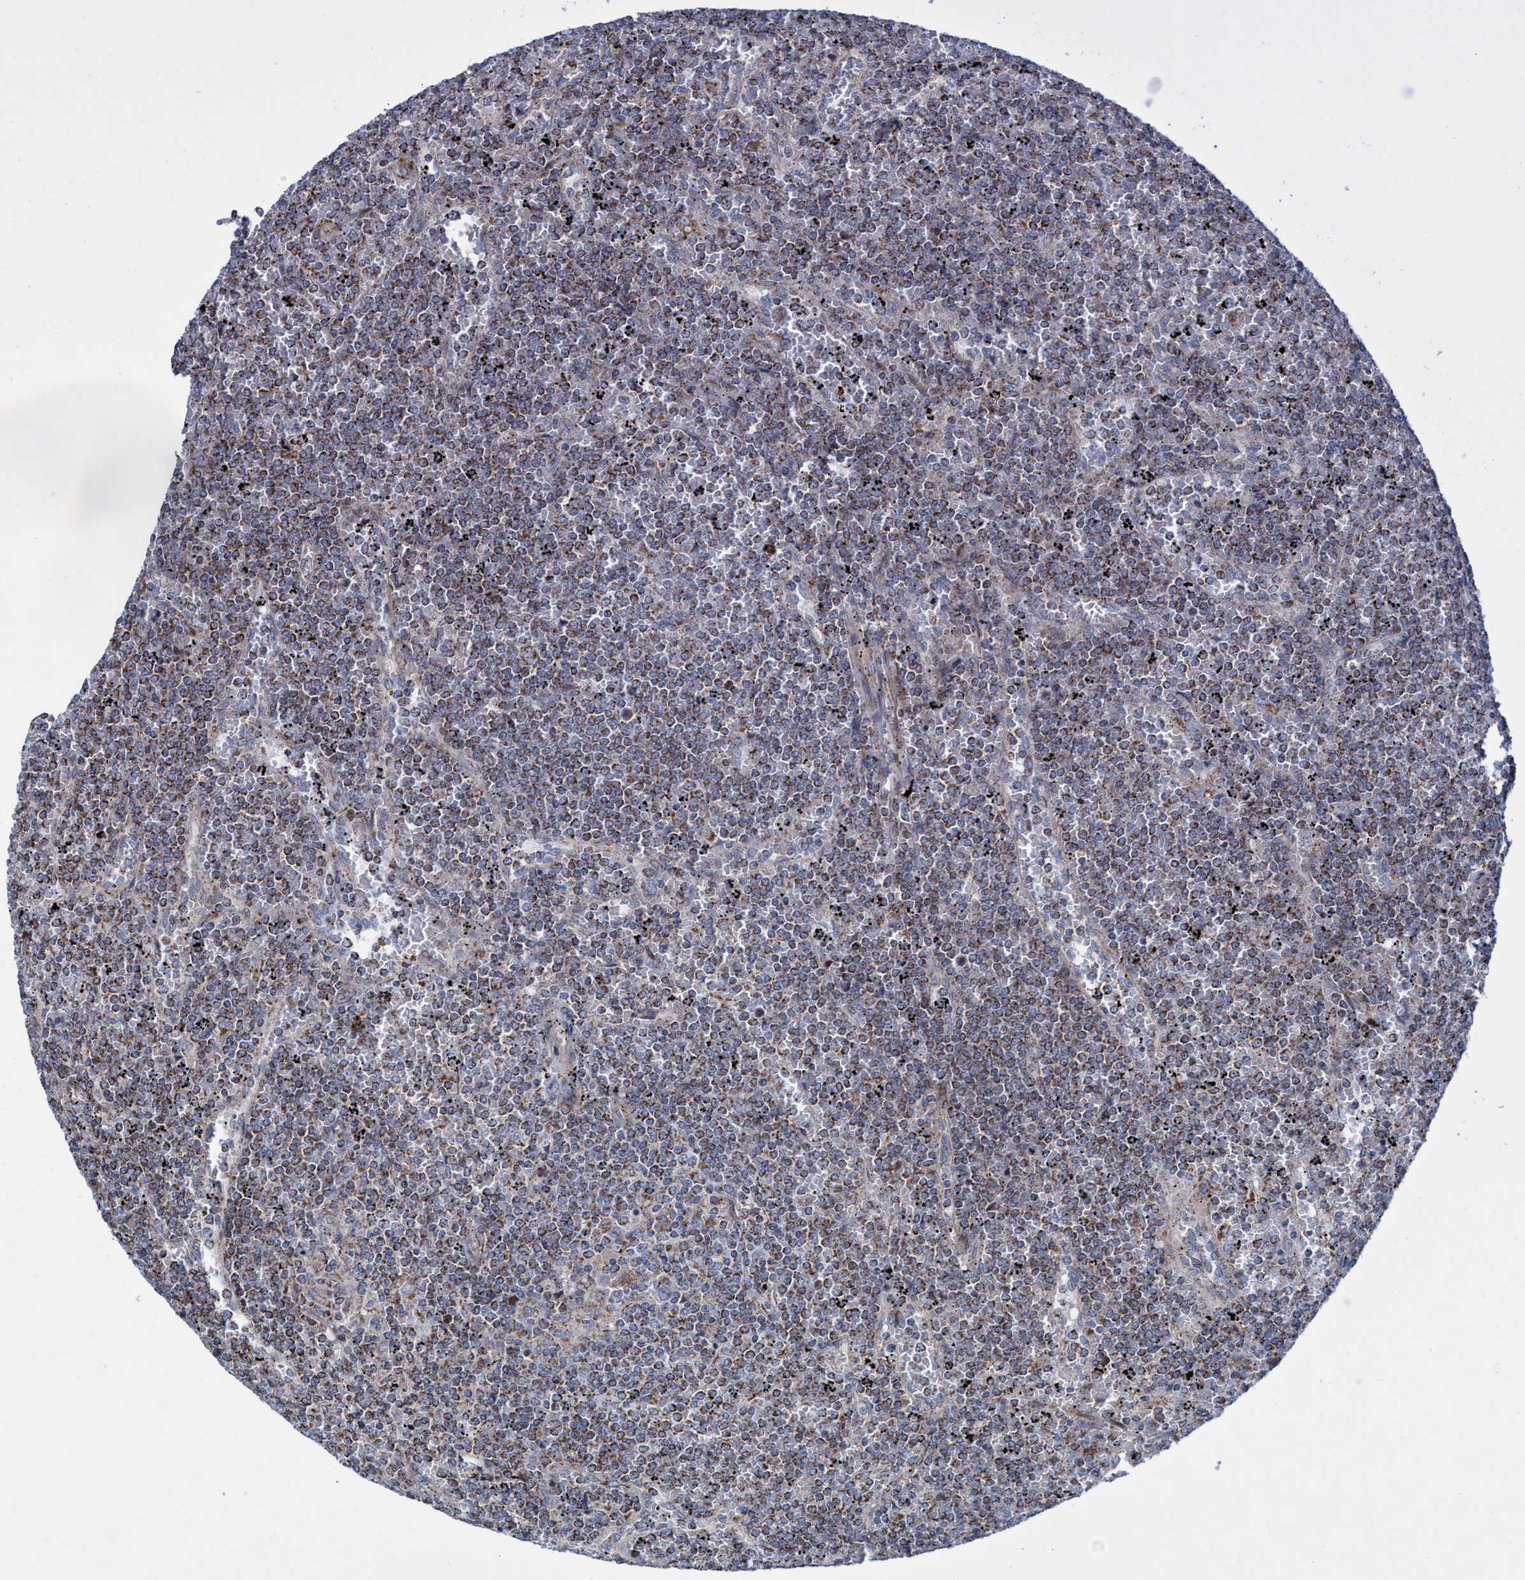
{"staining": {"intensity": "weak", "quantity": ">75%", "location": "cytoplasmic/membranous"}, "tissue": "lymphoma", "cell_type": "Tumor cells", "image_type": "cancer", "snomed": [{"axis": "morphology", "description": "Malignant lymphoma, non-Hodgkin's type, Low grade"}, {"axis": "topography", "description": "Spleen"}], "caption": "Approximately >75% of tumor cells in human malignant lymphoma, non-Hodgkin's type (low-grade) display weak cytoplasmic/membranous protein staining as visualized by brown immunohistochemical staining.", "gene": "POLR1F", "patient": {"sex": "female", "age": 19}}